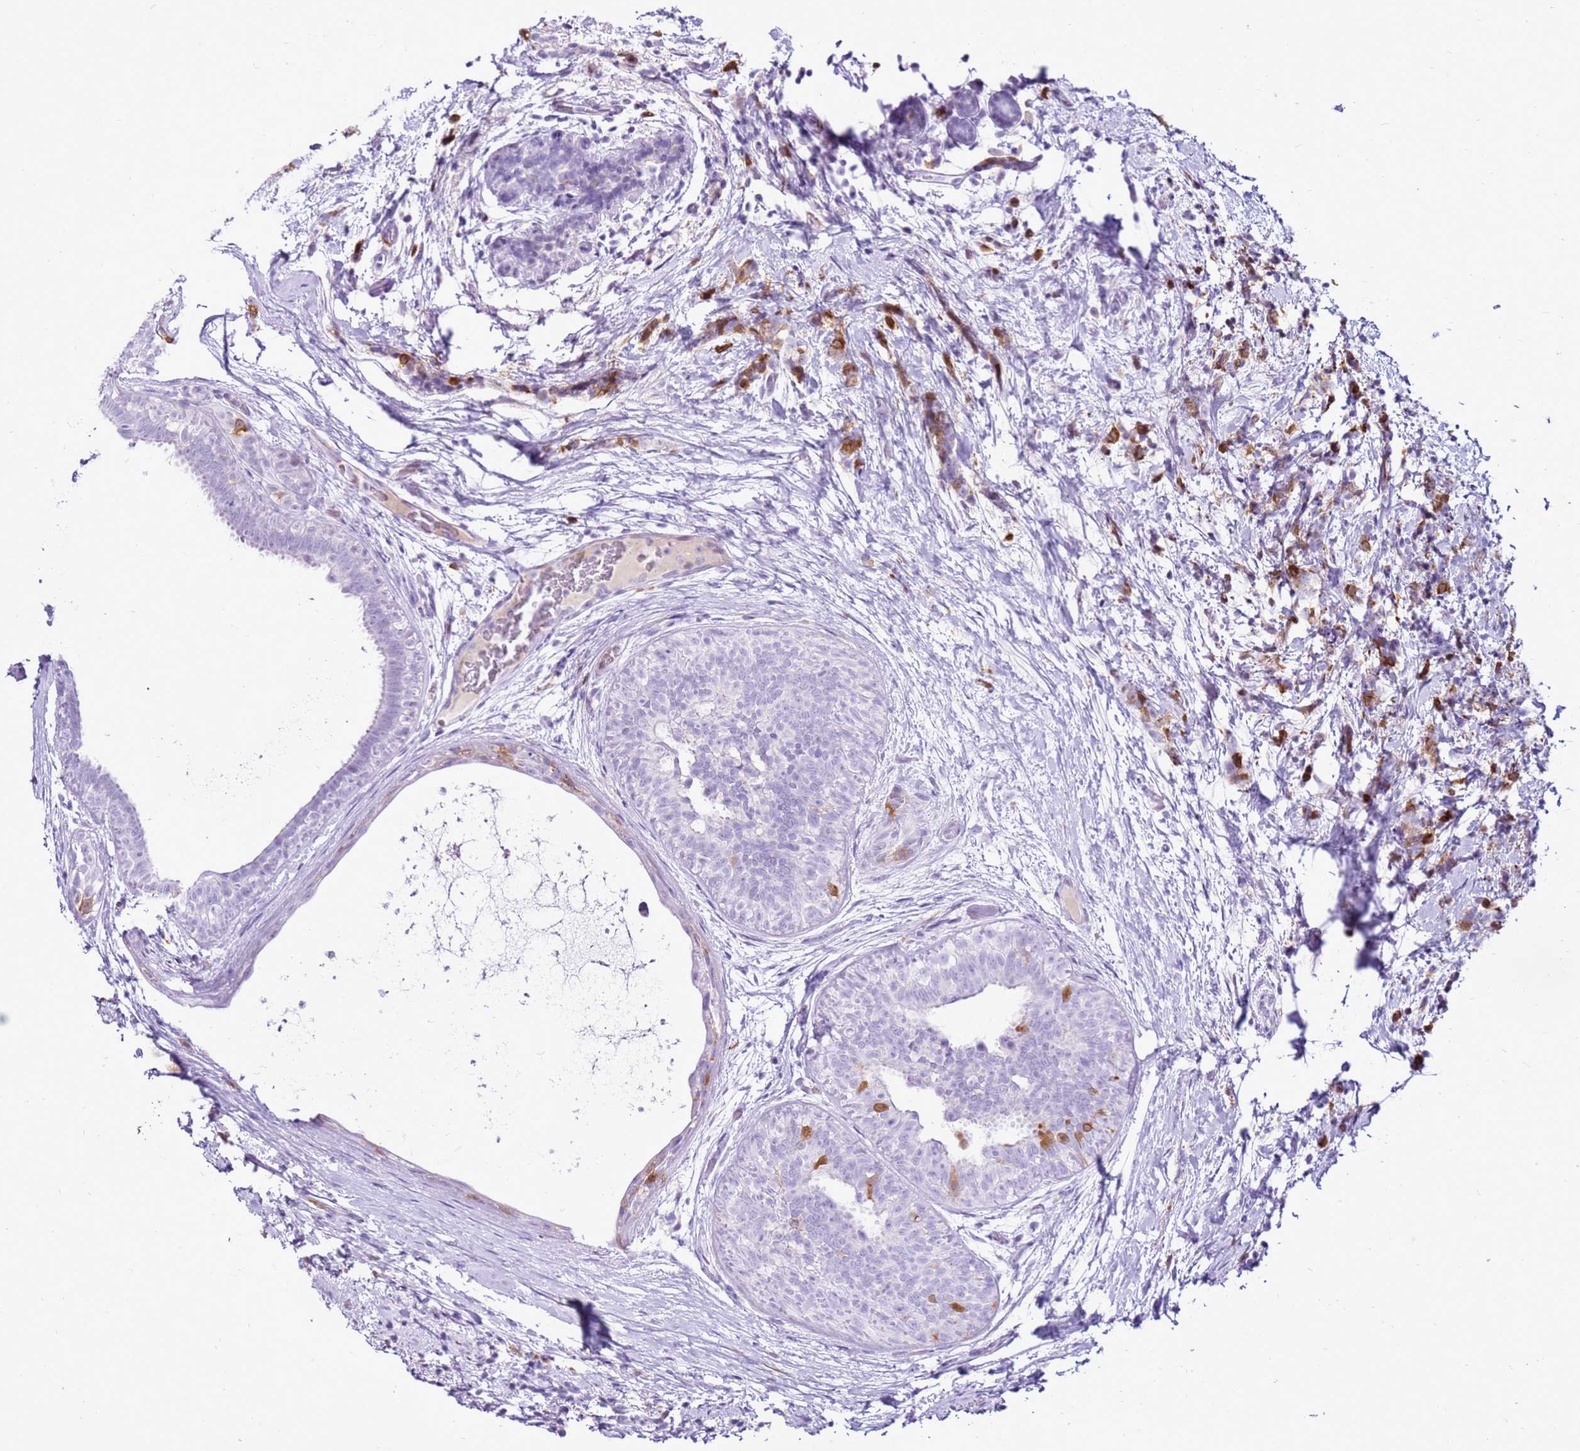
{"staining": {"intensity": "strong", "quantity": "<25%", "location": "cytoplasmic/membranous"}, "tissue": "breast cancer", "cell_type": "Tumor cells", "image_type": "cancer", "snomed": [{"axis": "morphology", "description": "Lobular carcinoma"}, {"axis": "topography", "description": "Breast"}], "caption": "Immunohistochemical staining of human breast cancer shows medium levels of strong cytoplasmic/membranous staining in approximately <25% of tumor cells. (brown staining indicates protein expression, while blue staining denotes nuclei).", "gene": "SPC25", "patient": {"sex": "female", "age": 58}}